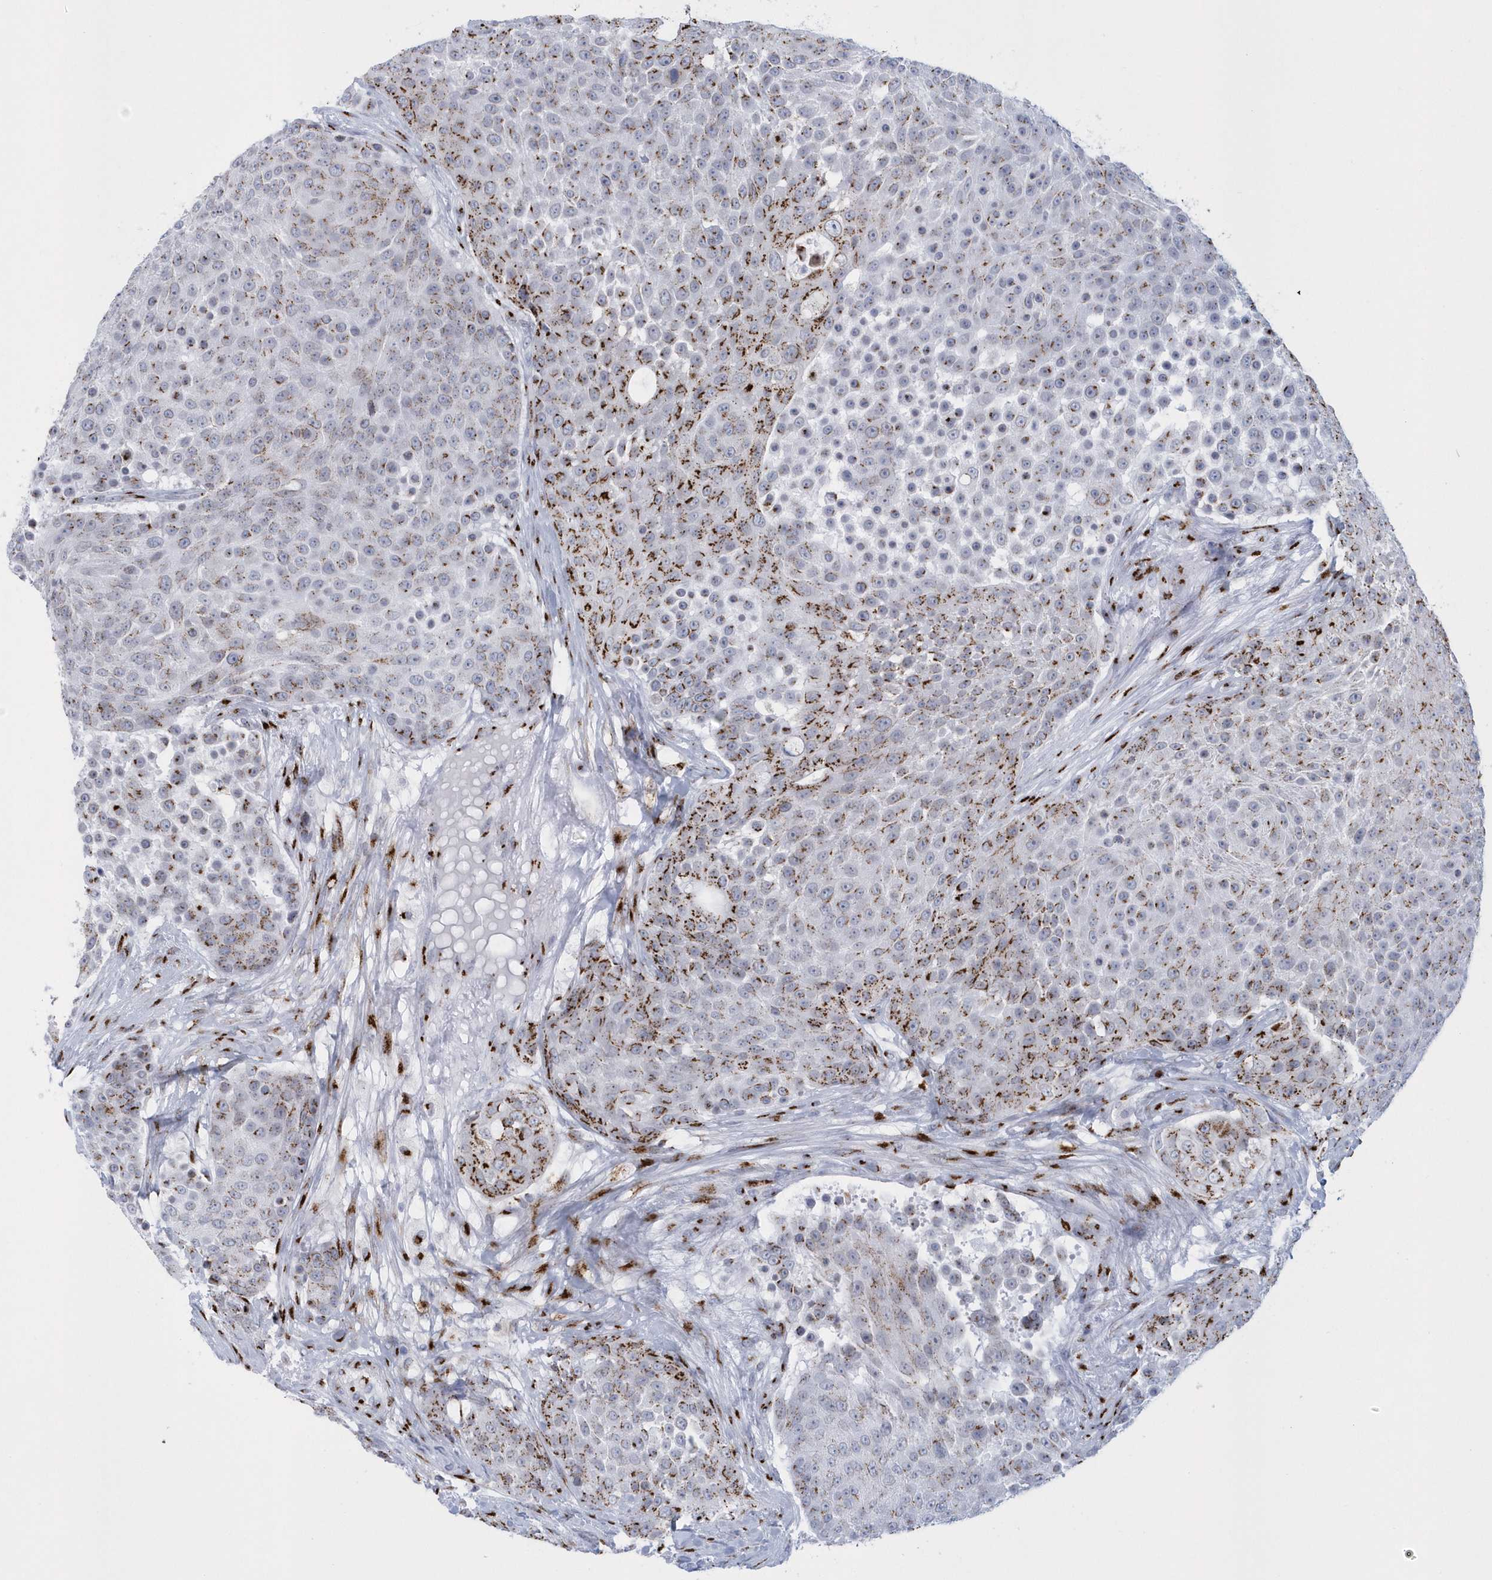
{"staining": {"intensity": "moderate", "quantity": "25%-75%", "location": "cytoplasmic/membranous"}, "tissue": "urothelial cancer", "cell_type": "Tumor cells", "image_type": "cancer", "snomed": [{"axis": "morphology", "description": "Urothelial carcinoma, High grade"}, {"axis": "topography", "description": "Urinary bladder"}], "caption": "A micrograph of urothelial carcinoma (high-grade) stained for a protein exhibits moderate cytoplasmic/membranous brown staining in tumor cells. The staining is performed using DAB brown chromogen to label protein expression. The nuclei are counter-stained blue using hematoxylin.", "gene": "SLX9", "patient": {"sex": "female", "age": 63}}